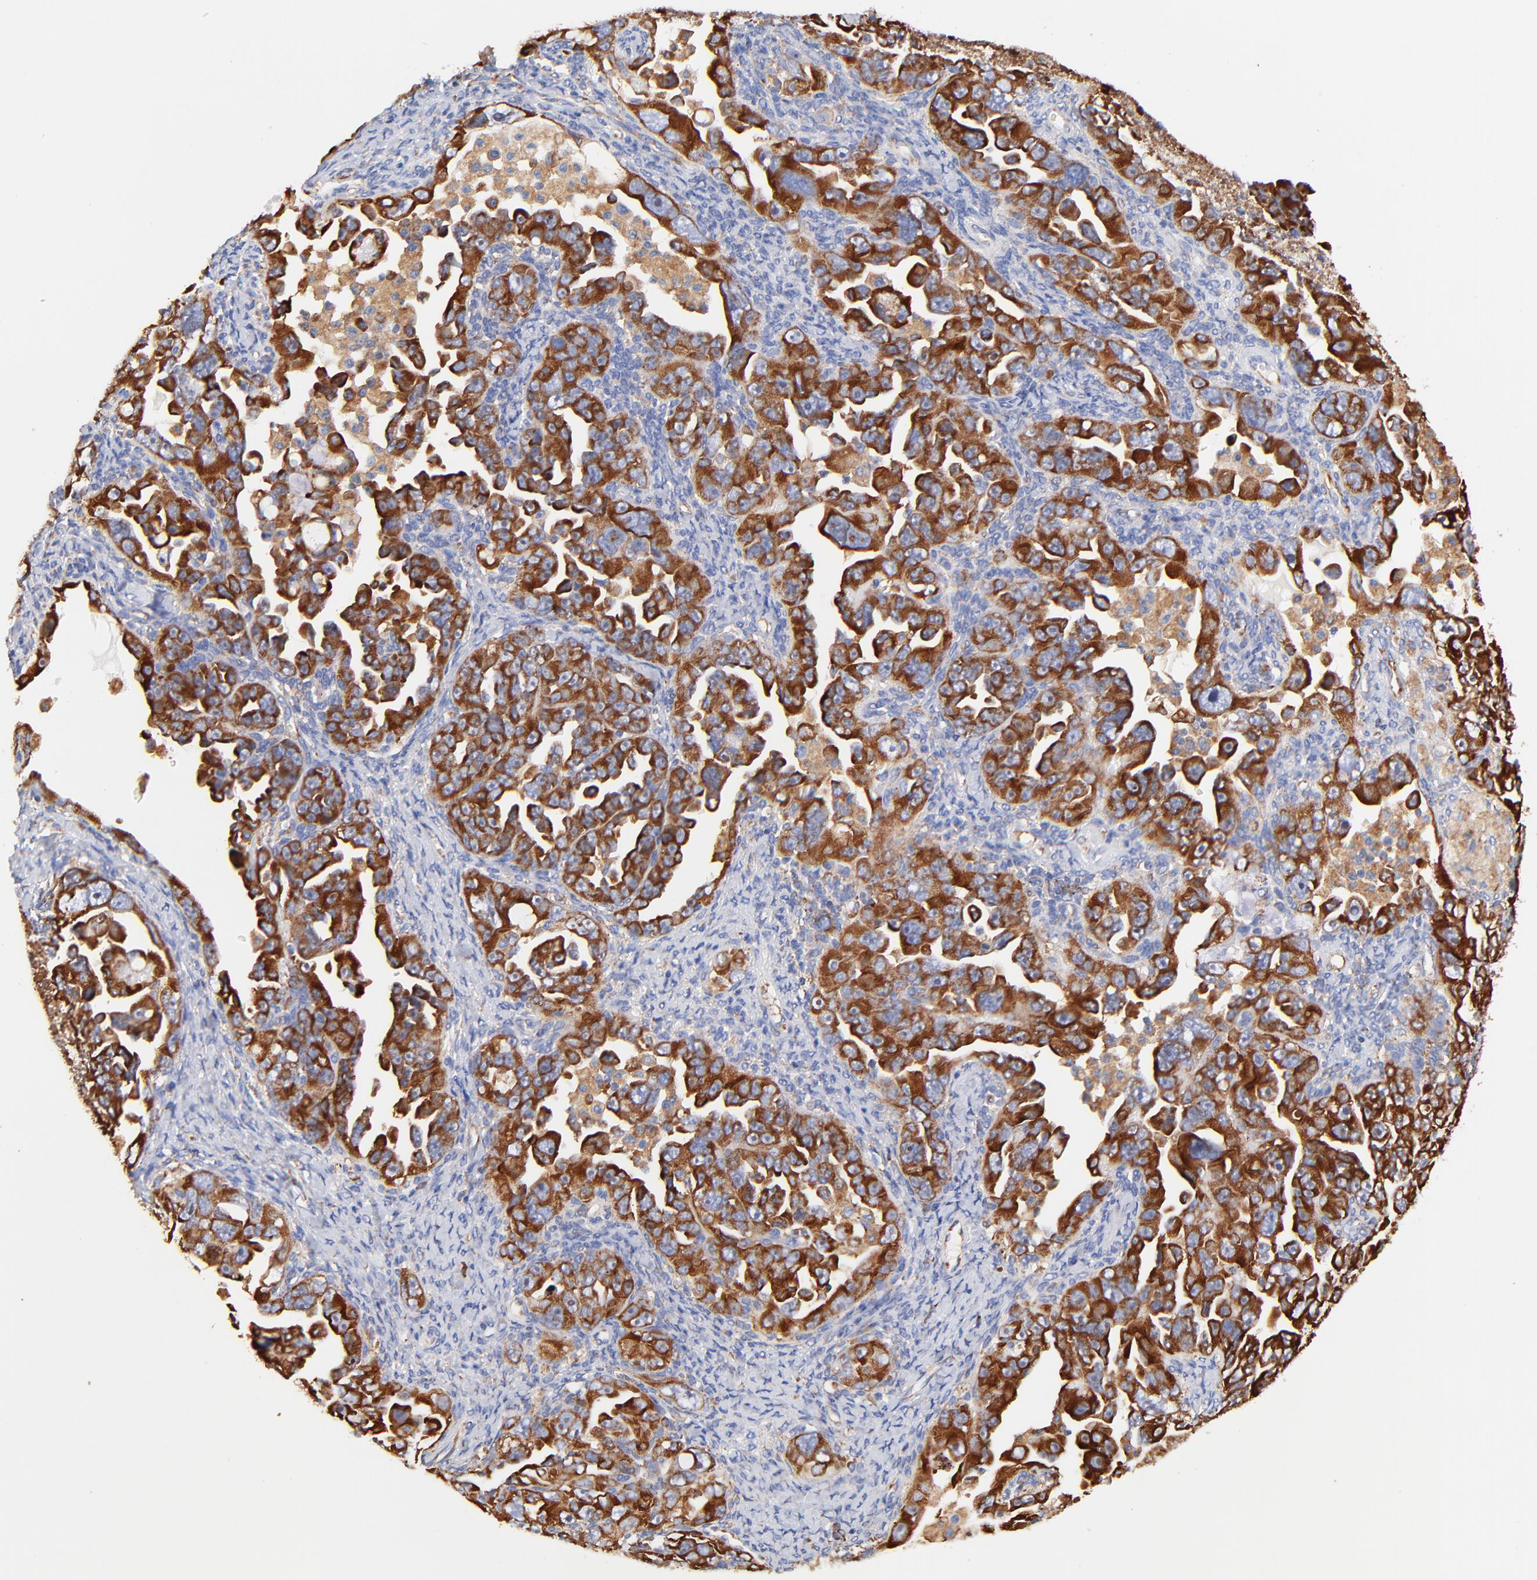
{"staining": {"intensity": "strong", "quantity": ">75%", "location": "cytoplasmic/membranous"}, "tissue": "ovarian cancer", "cell_type": "Tumor cells", "image_type": "cancer", "snomed": [{"axis": "morphology", "description": "Cystadenocarcinoma, serous, NOS"}, {"axis": "topography", "description": "Ovary"}], "caption": "A brown stain shows strong cytoplasmic/membranous staining of a protein in ovarian serous cystadenocarcinoma tumor cells. Immunohistochemistry stains the protein of interest in brown and the nuclei are stained blue.", "gene": "RPL27", "patient": {"sex": "female", "age": 66}}